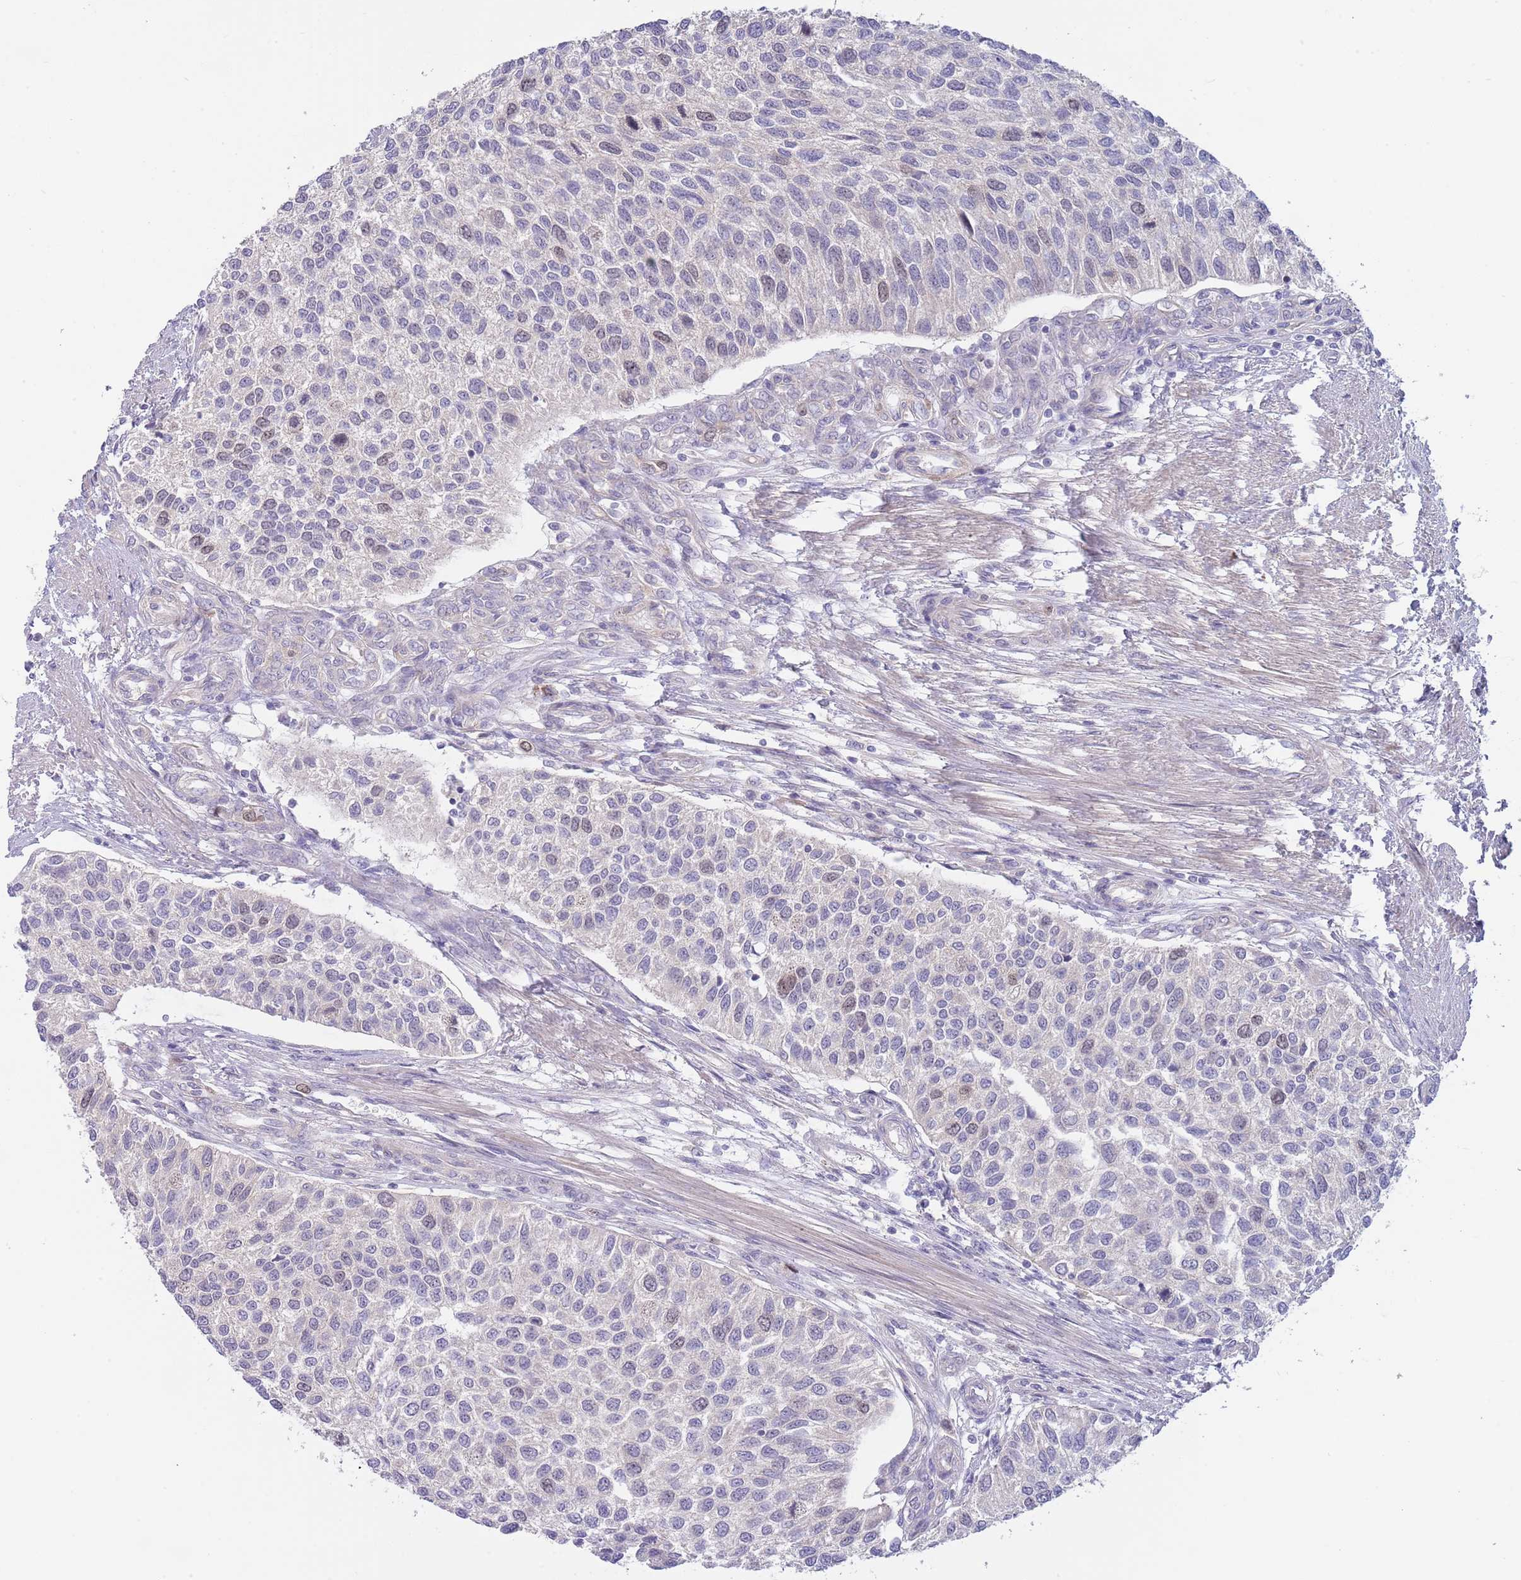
{"staining": {"intensity": "weak", "quantity": "<25%", "location": "nuclear"}, "tissue": "urothelial cancer", "cell_type": "Tumor cells", "image_type": "cancer", "snomed": [{"axis": "morphology", "description": "Urothelial carcinoma, NOS"}, {"axis": "topography", "description": "Urinary bladder"}], "caption": "An immunohistochemistry micrograph of urothelial cancer is shown. There is no staining in tumor cells of urothelial cancer. Brightfield microscopy of immunohistochemistry (IHC) stained with DAB (brown) and hematoxylin (blue), captured at high magnification.", "gene": "PIMREG", "patient": {"sex": "male", "age": 55}}